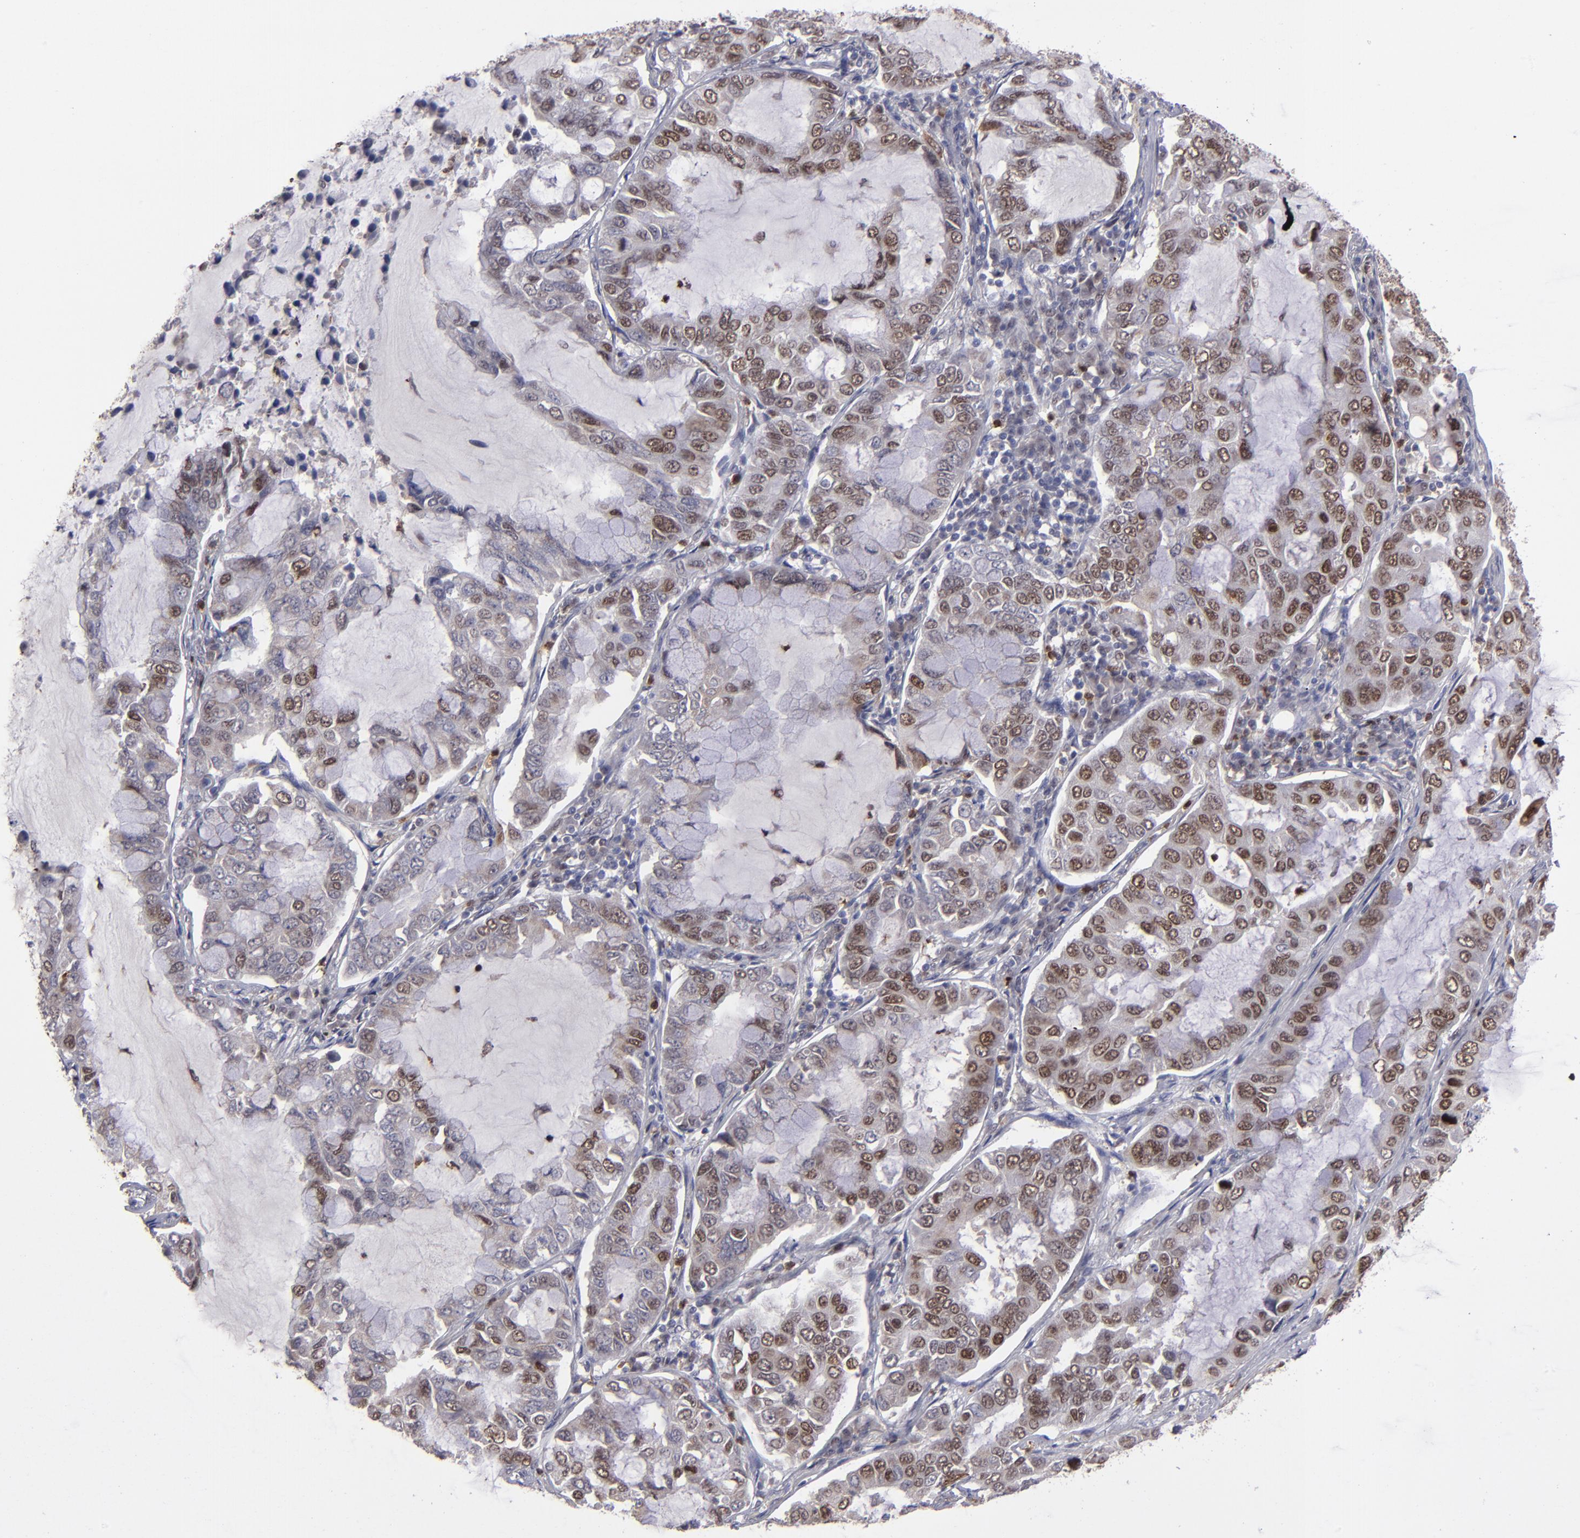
{"staining": {"intensity": "moderate", "quantity": ">75%", "location": "nuclear"}, "tissue": "lung cancer", "cell_type": "Tumor cells", "image_type": "cancer", "snomed": [{"axis": "morphology", "description": "Adenocarcinoma, NOS"}, {"axis": "topography", "description": "Lung"}], "caption": "Immunohistochemistry (IHC) of human lung cancer demonstrates medium levels of moderate nuclear staining in approximately >75% of tumor cells.", "gene": "RREB1", "patient": {"sex": "male", "age": 64}}